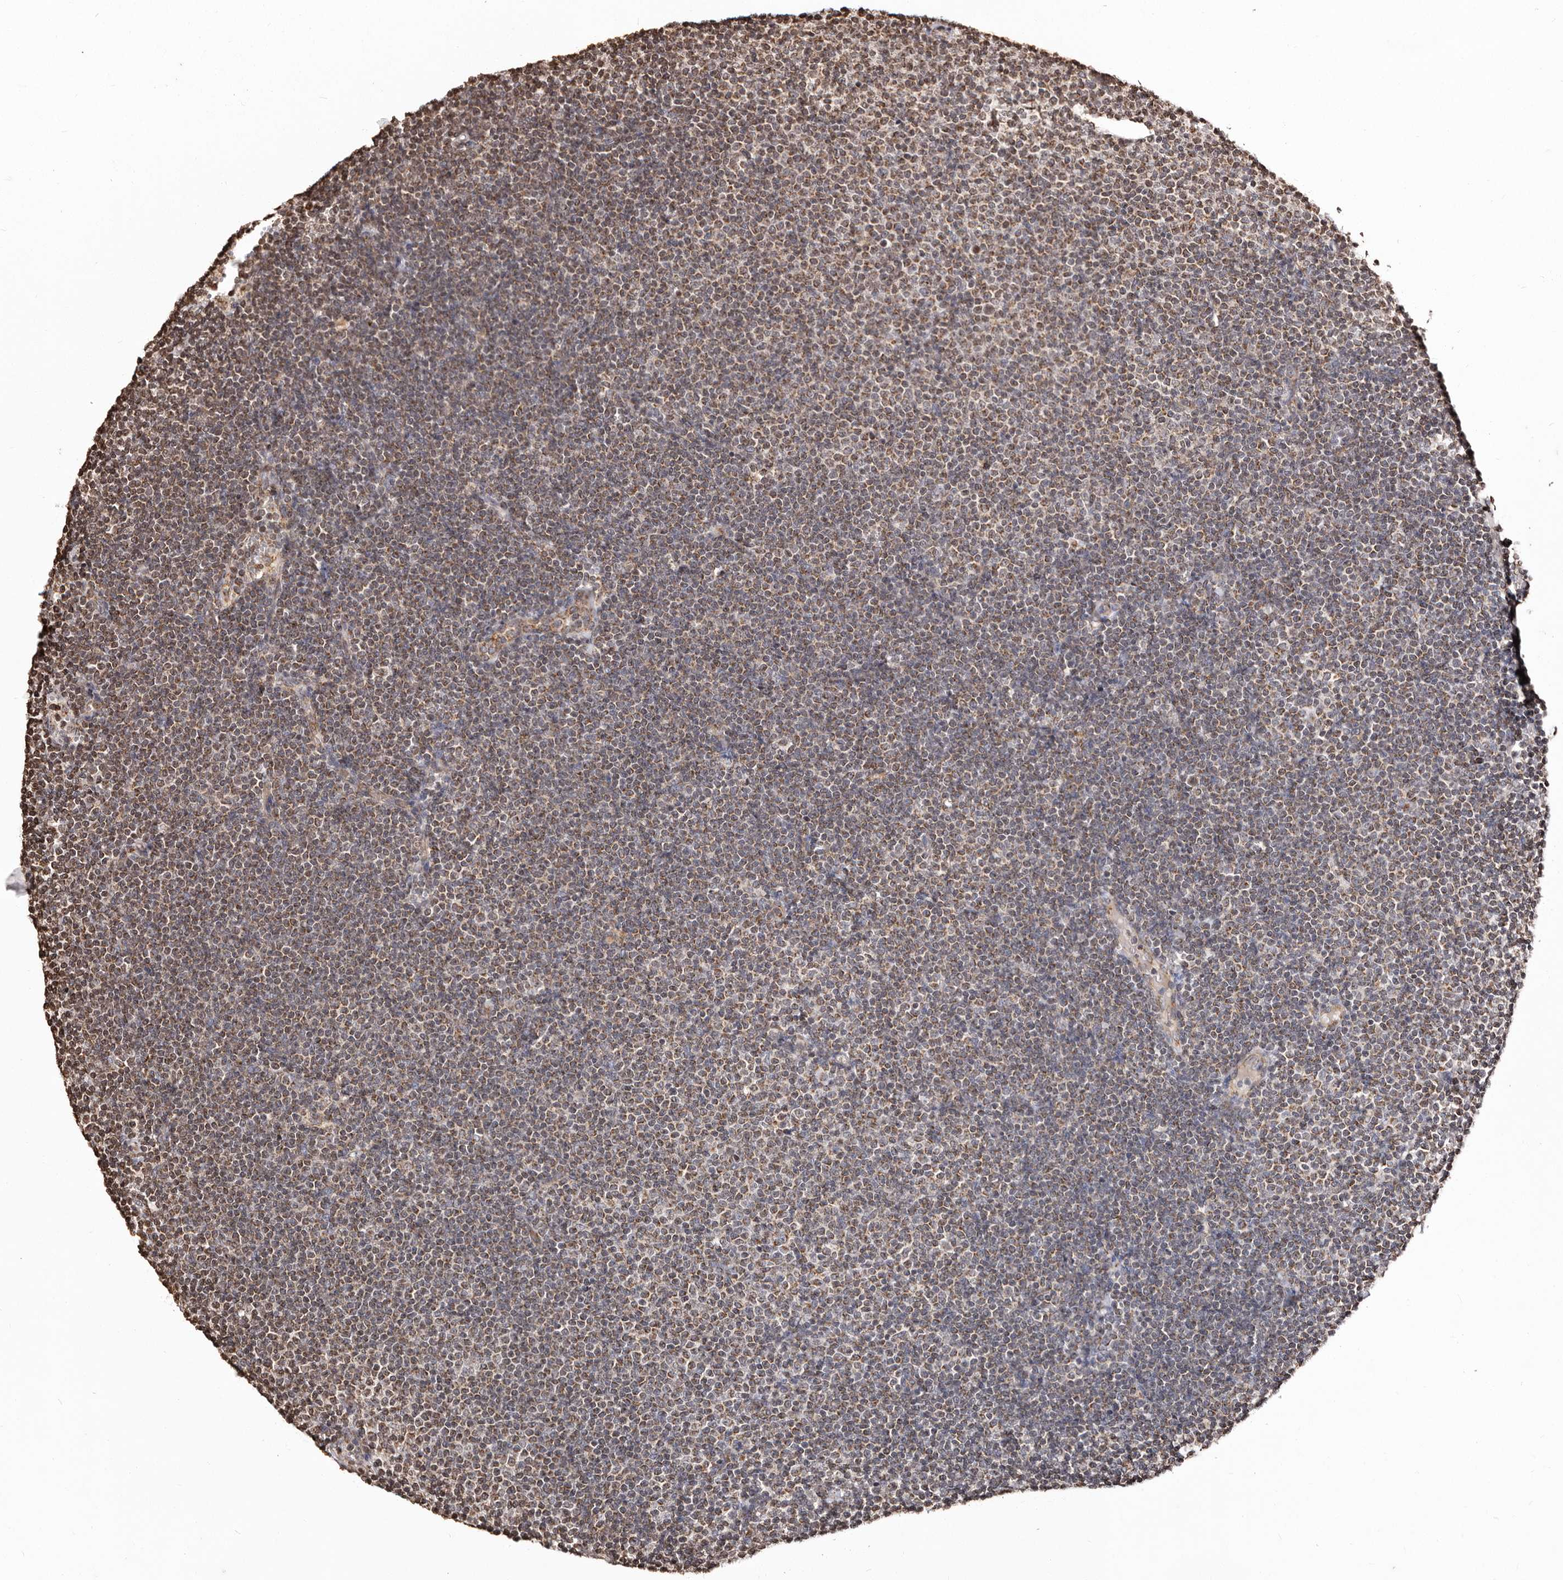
{"staining": {"intensity": "moderate", "quantity": "25%-75%", "location": "cytoplasmic/membranous"}, "tissue": "lymphoma", "cell_type": "Tumor cells", "image_type": "cancer", "snomed": [{"axis": "morphology", "description": "Malignant lymphoma, non-Hodgkin's type, Low grade"}, {"axis": "topography", "description": "Lymph node"}], "caption": "Brown immunohistochemical staining in malignant lymphoma, non-Hodgkin's type (low-grade) demonstrates moderate cytoplasmic/membranous staining in about 25%-75% of tumor cells. (Stains: DAB in brown, nuclei in blue, Microscopy: brightfield microscopy at high magnification).", "gene": "CCDC190", "patient": {"sex": "female", "age": 53}}